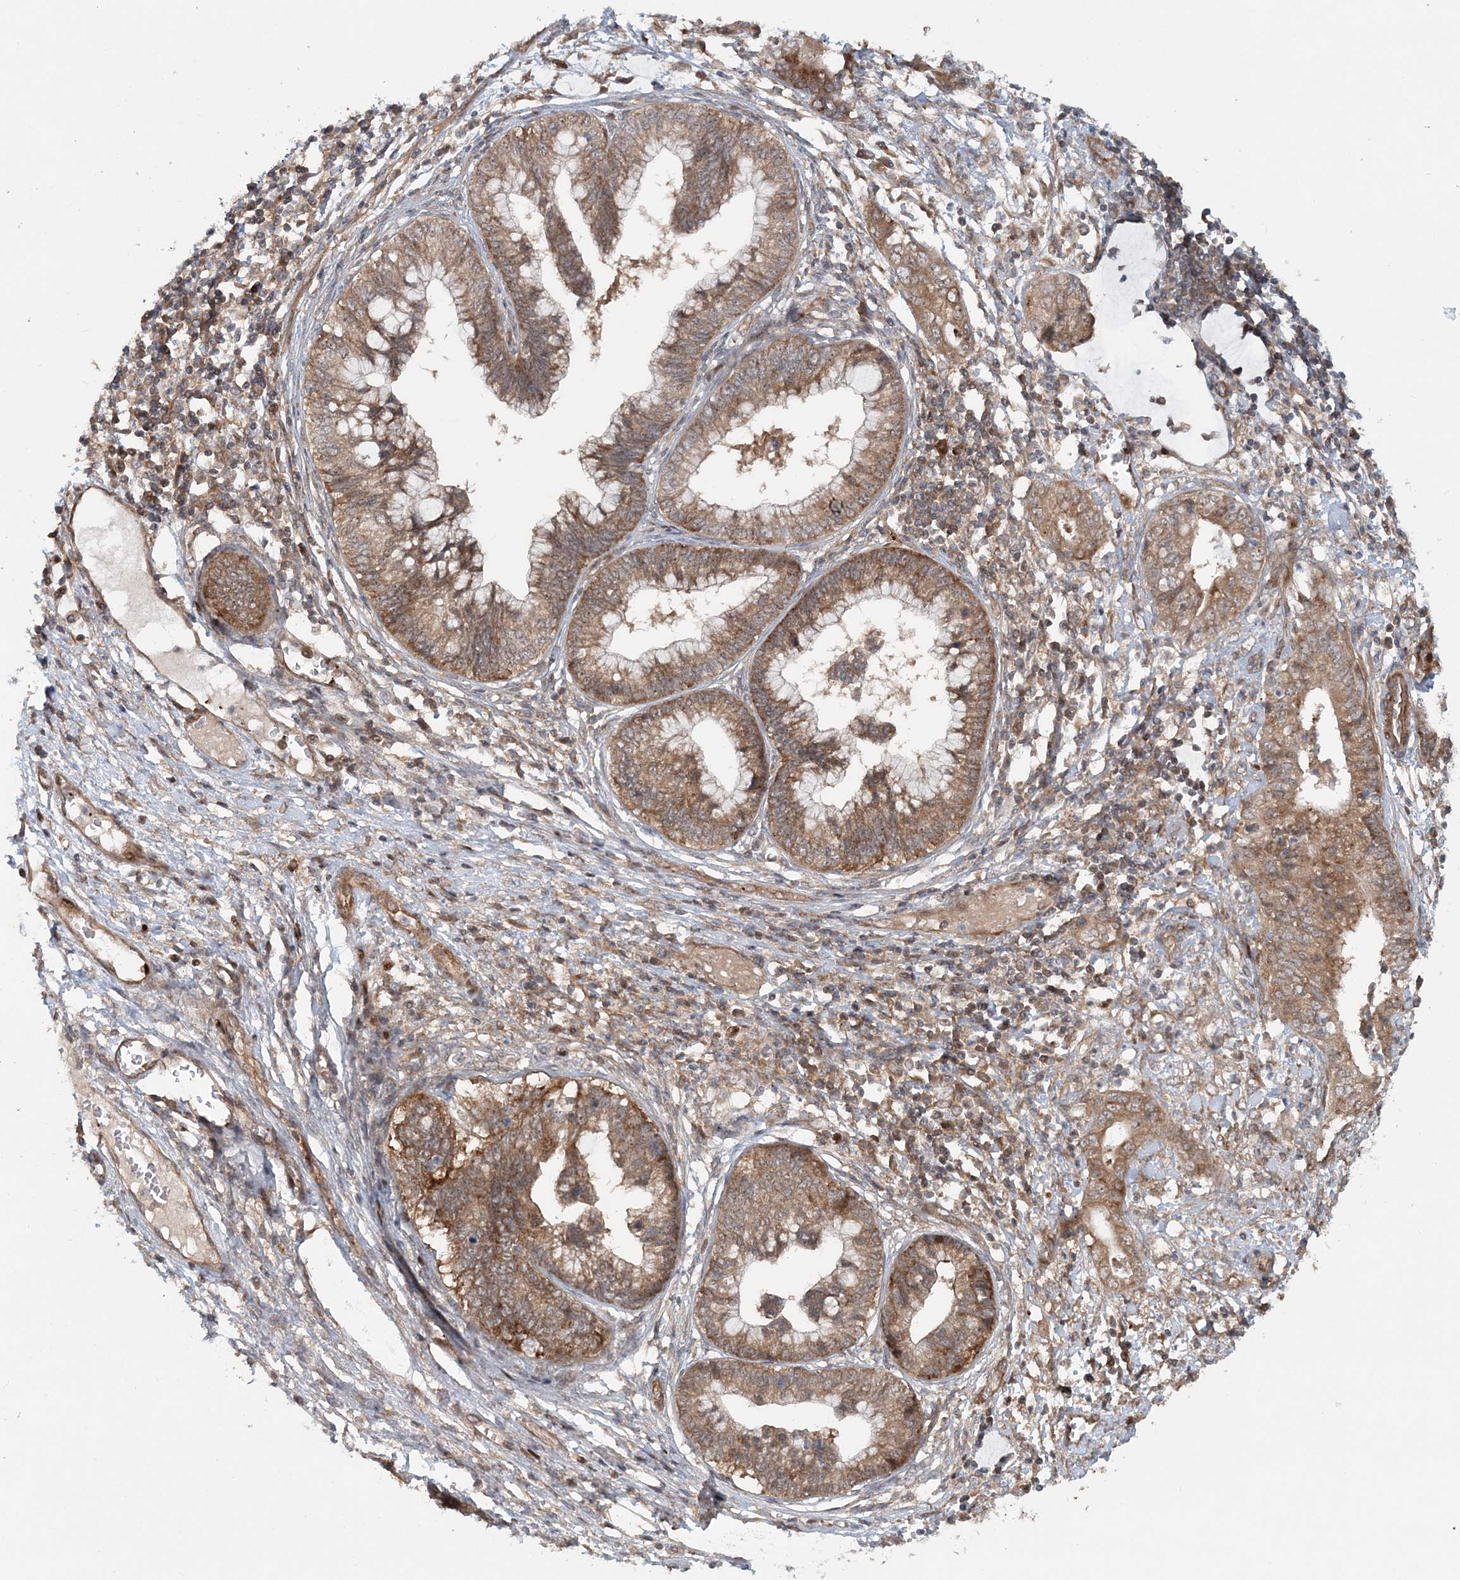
{"staining": {"intensity": "moderate", "quantity": ">75%", "location": "cytoplasmic/membranous"}, "tissue": "cervical cancer", "cell_type": "Tumor cells", "image_type": "cancer", "snomed": [{"axis": "morphology", "description": "Adenocarcinoma, NOS"}, {"axis": "topography", "description": "Cervix"}], "caption": "Moderate cytoplasmic/membranous staining for a protein is present in approximately >75% of tumor cells of cervical cancer using IHC.", "gene": "GEMIN5", "patient": {"sex": "female", "age": 44}}